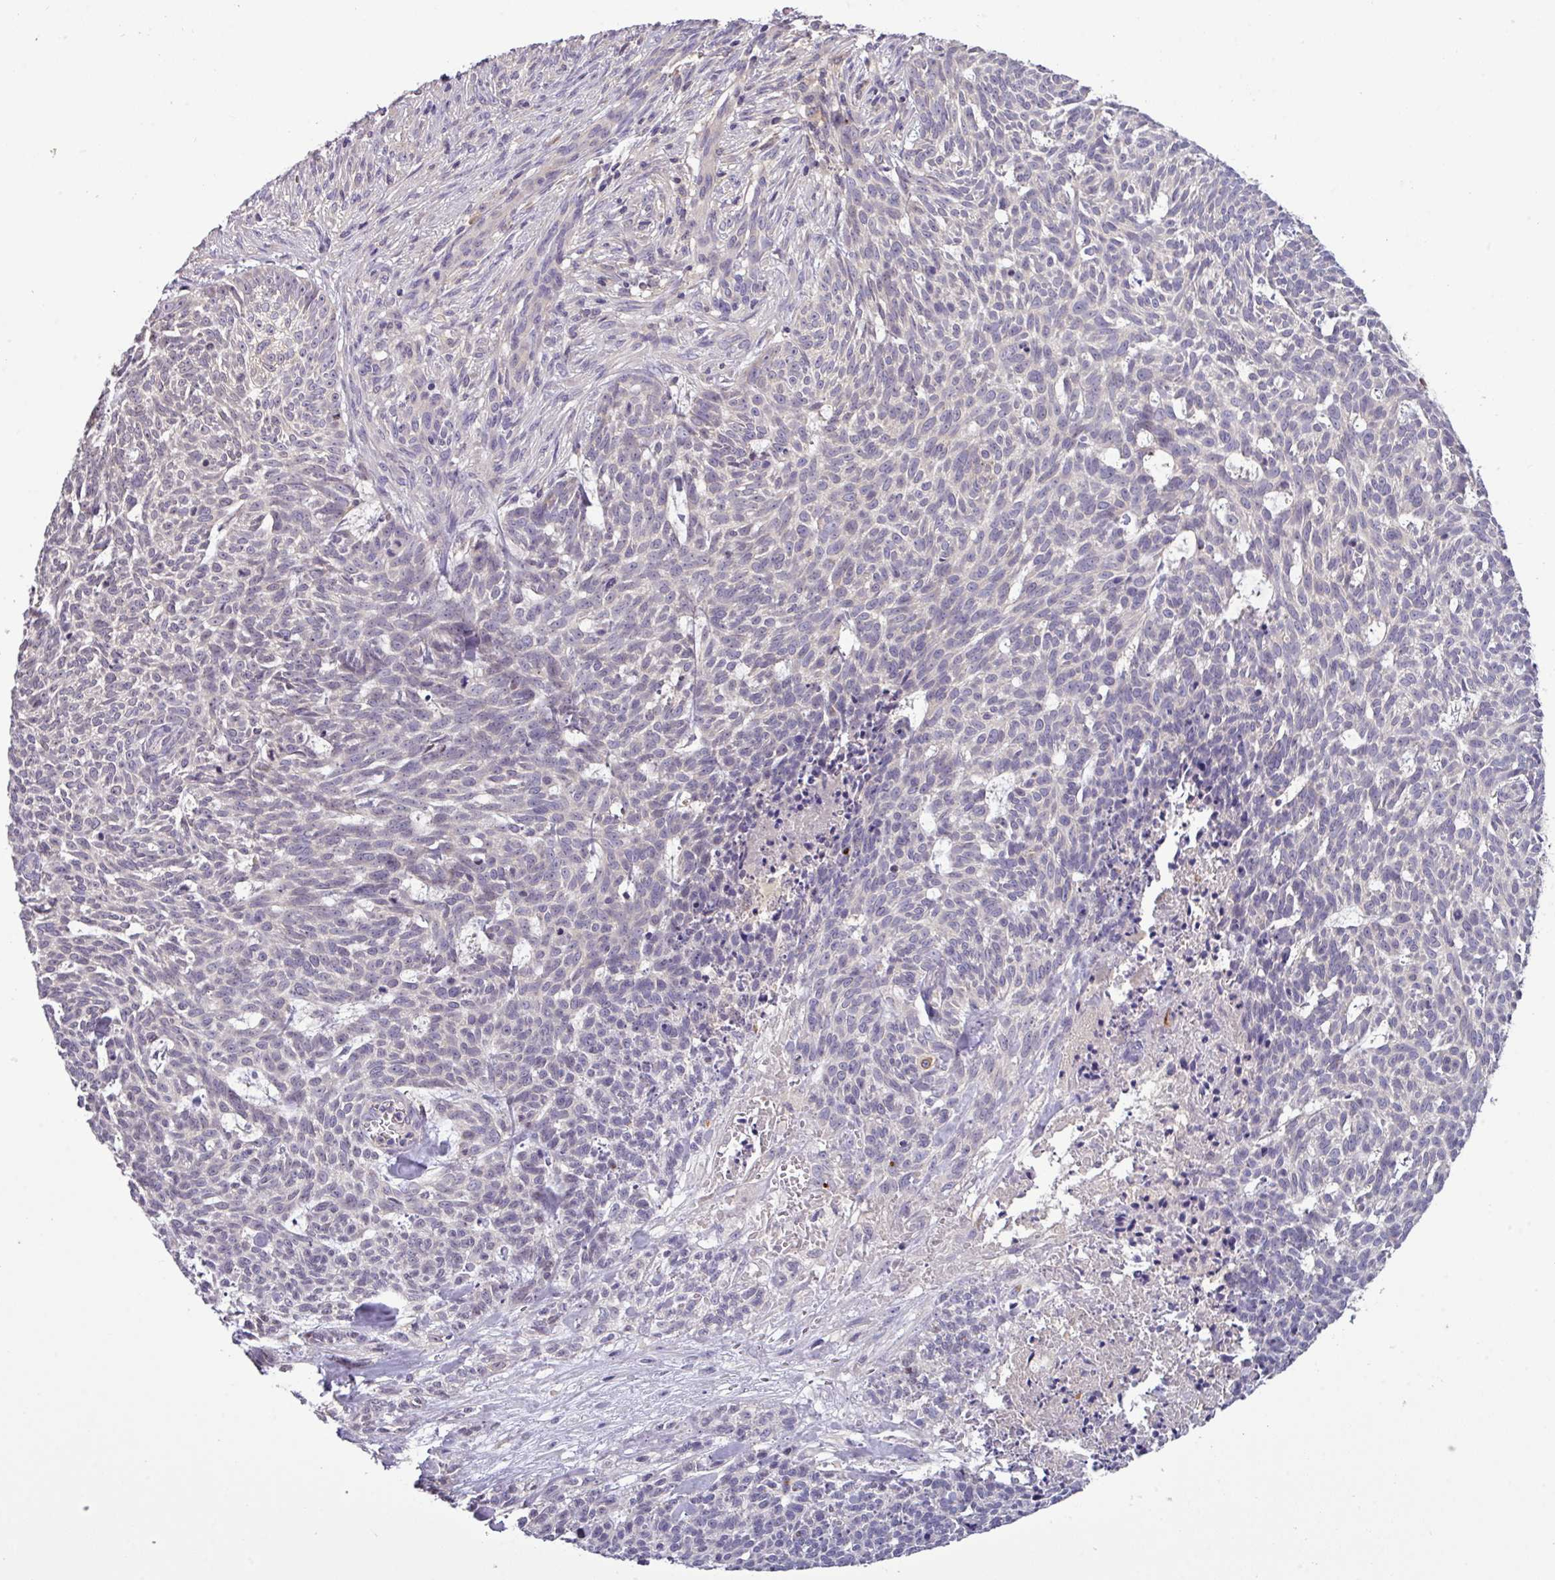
{"staining": {"intensity": "negative", "quantity": "none", "location": "none"}, "tissue": "skin cancer", "cell_type": "Tumor cells", "image_type": "cancer", "snomed": [{"axis": "morphology", "description": "Basal cell carcinoma"}, {"axis": "topography", "description": "Skin"}], "caption": "Skin cancer (basal cell carcinoma) stained for a protein using immunohistochemistry shows no staining tumor cells.", "gene": "TMEM62", "patient": {"sex": "female", "age": 93}}